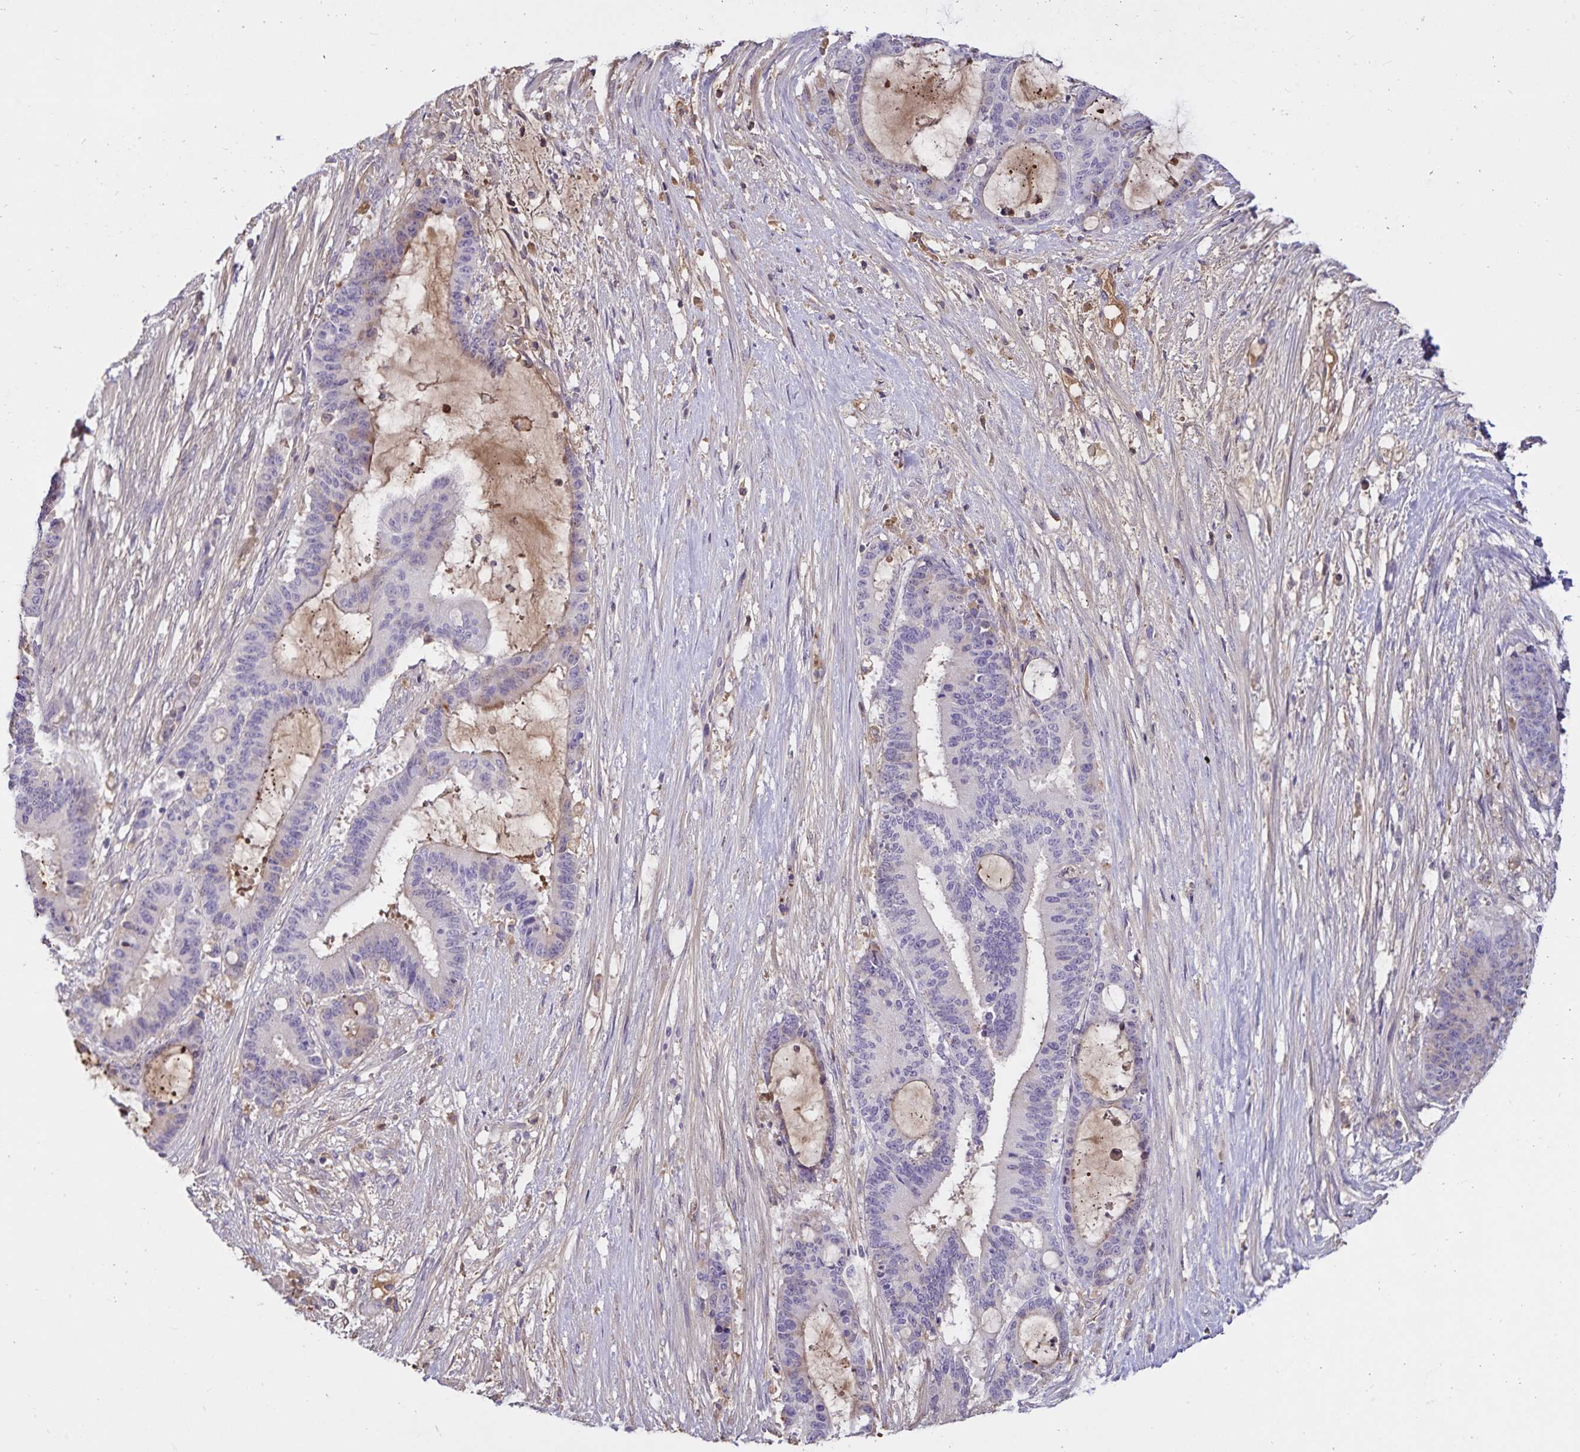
{"staining": {"intensity": "negative", "quantity": "none", "location": "none"}, "tissue": "liver cancer", "cell_type": "Tumor cells", "image_type": "cancer", "snomed": [{"axis": "morphology", "description": "Normal tissue, NOS"}, {"axis": "morphology", "description": "Cholangiocarcinoma"}, {"axis": "topography", "description": "Liver"}, {"axis": "topography", "description": "Peripheral nerve tissue"}], "caption": "Liver cancer was stained to show a protein in brown. There is no significant positivity in tumor cells.", "gene": "FGG", "patient": {"sex": "female", "age": 73}}